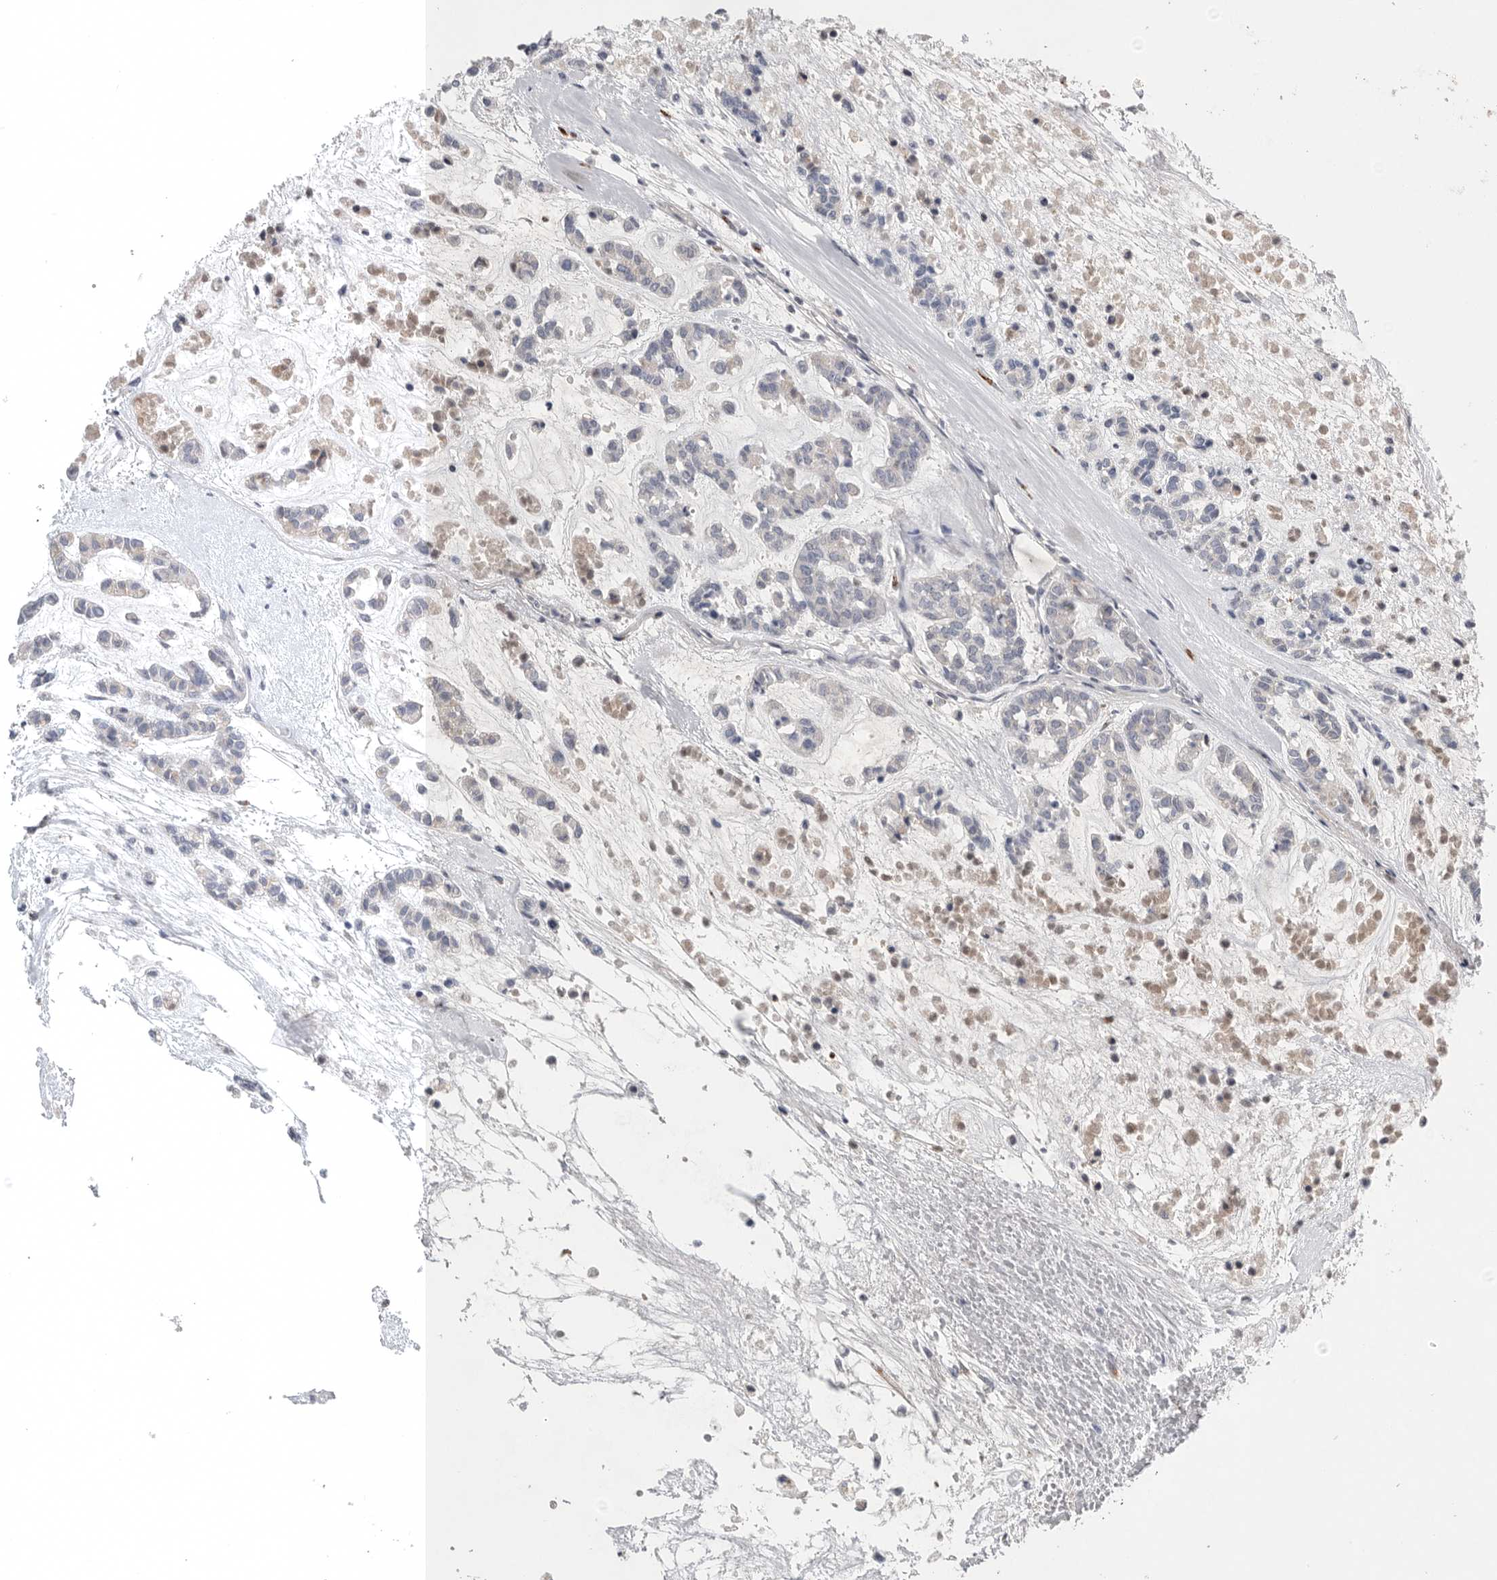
{"staining": {"intensity": "negative", "quantity": "none", "location": "none"}, "tissue": "head and neck cancer", "cell_type": "Tumor cells", "image_type": "cancer", "snomed": [{"axis": "morphology", "description": "Adenocarcinoma, NOS"}, {"axis": "morphology", "description": "Adenoma, NOS"}, {"axis": "topography", "description": "Head-Neck"}], "caption": "Image shows no protein staining in tumor cells of head and neck adenocarcinoma tissue. (DAB (3,3'-diaminobenzidine) immunohistochemistry visualized using brightfield microscopy, high magnification).", "gene": "TIMP1", "patient": {"sex": "female", "age": 55}}